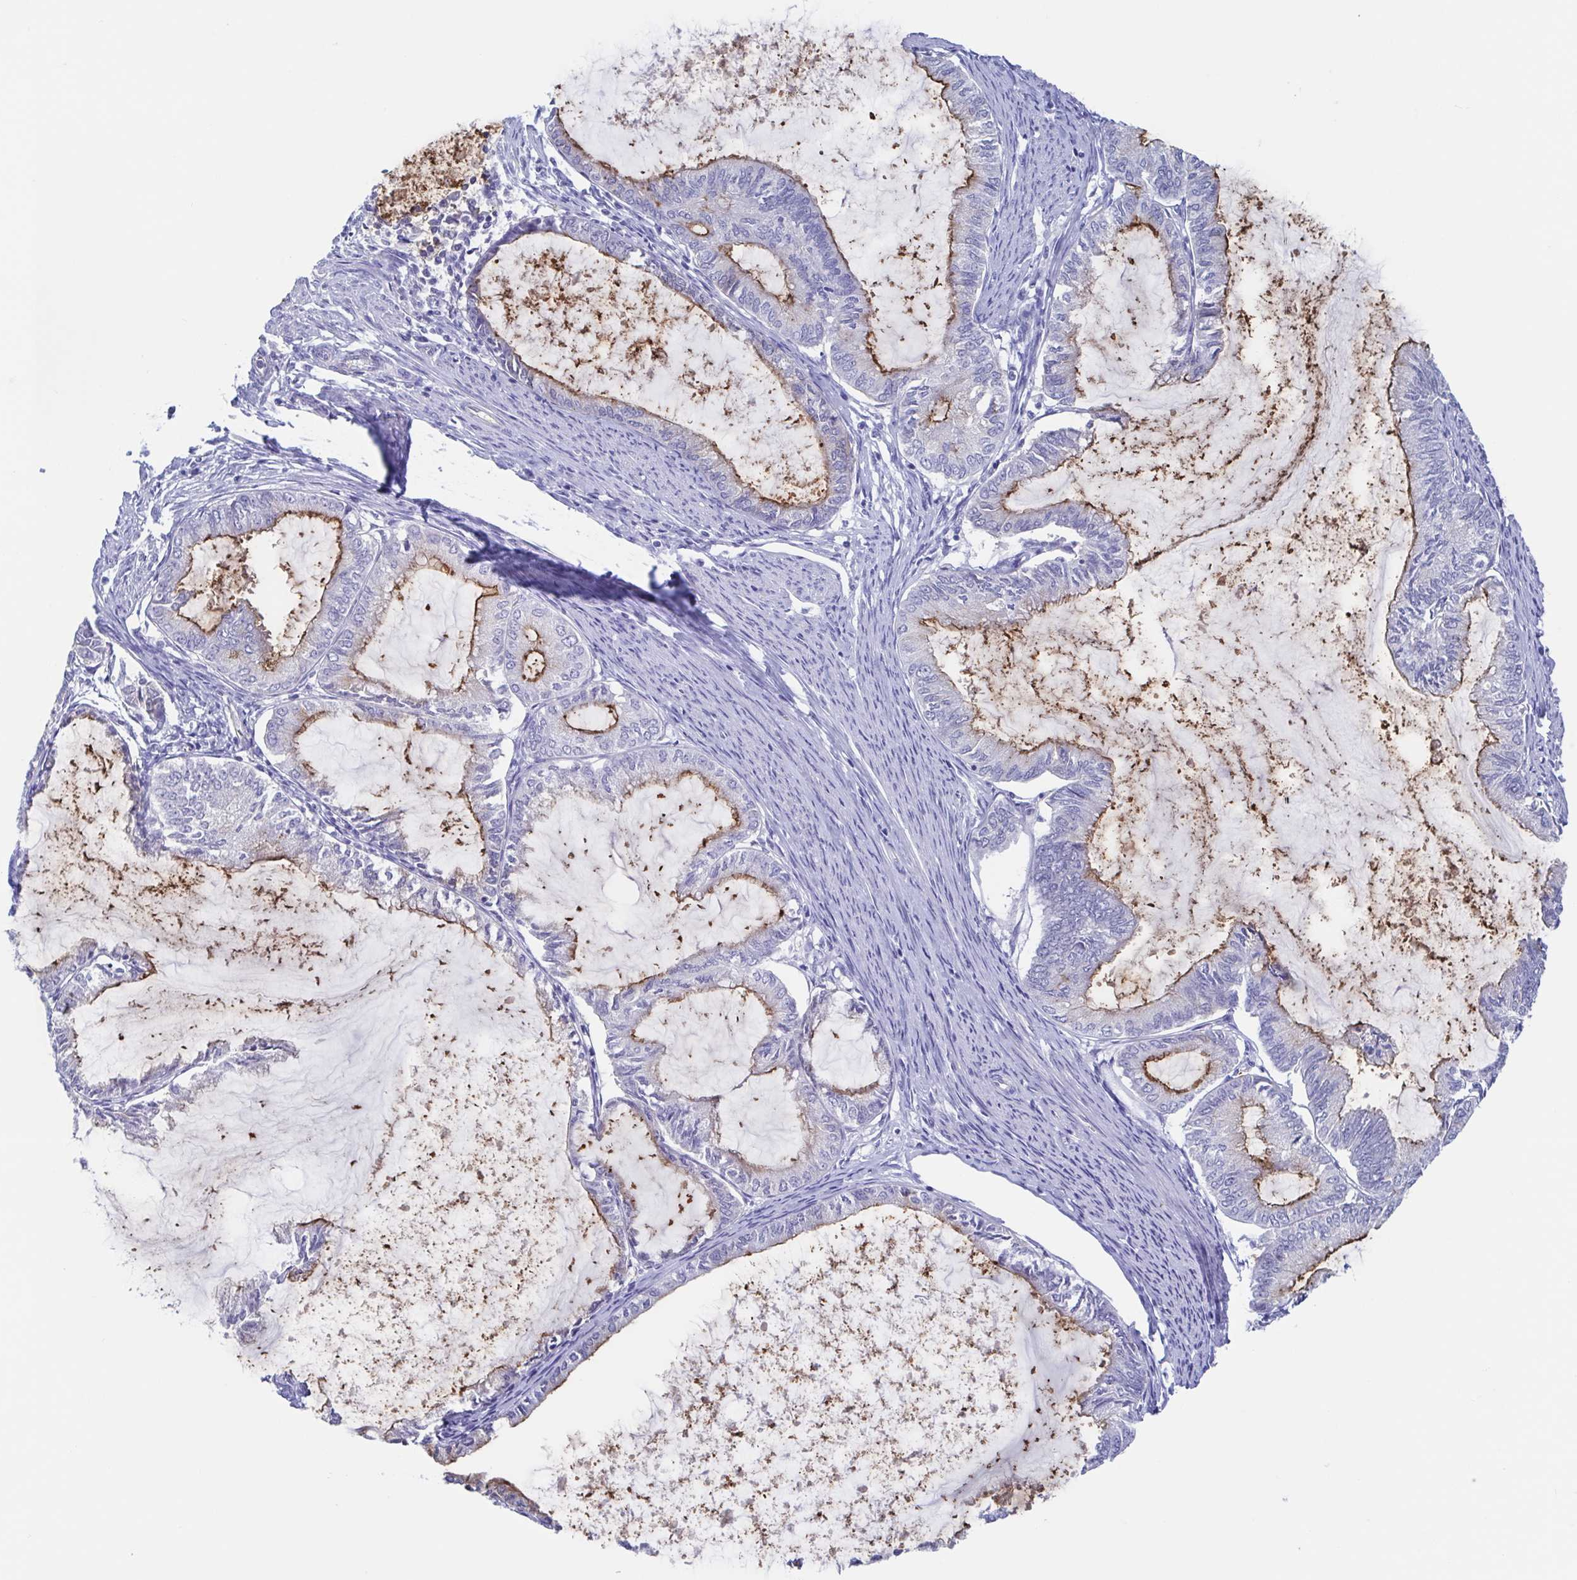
{"staining": {"intensity": "moderate", "quantity": "25%-75%", "location": "cytoplasmic/membranous"}, "tissue": "endometrial cancer", "cell_type": "Tumor cells", "image_type": "cancer", "snomed": [{"axis": "morphology", "description": "Adenocarcinoma, NOS"}, {"axis": "topography", "description": "Endometrium"}], "caption": "Human endometrial cancer stained with a brown dye reveals moderate cytoplasmic/membranous positive expression in about 25%-75% of tumor cells.", "gene": "TEX12", "patient": {"sex": "female", "age": 86}}